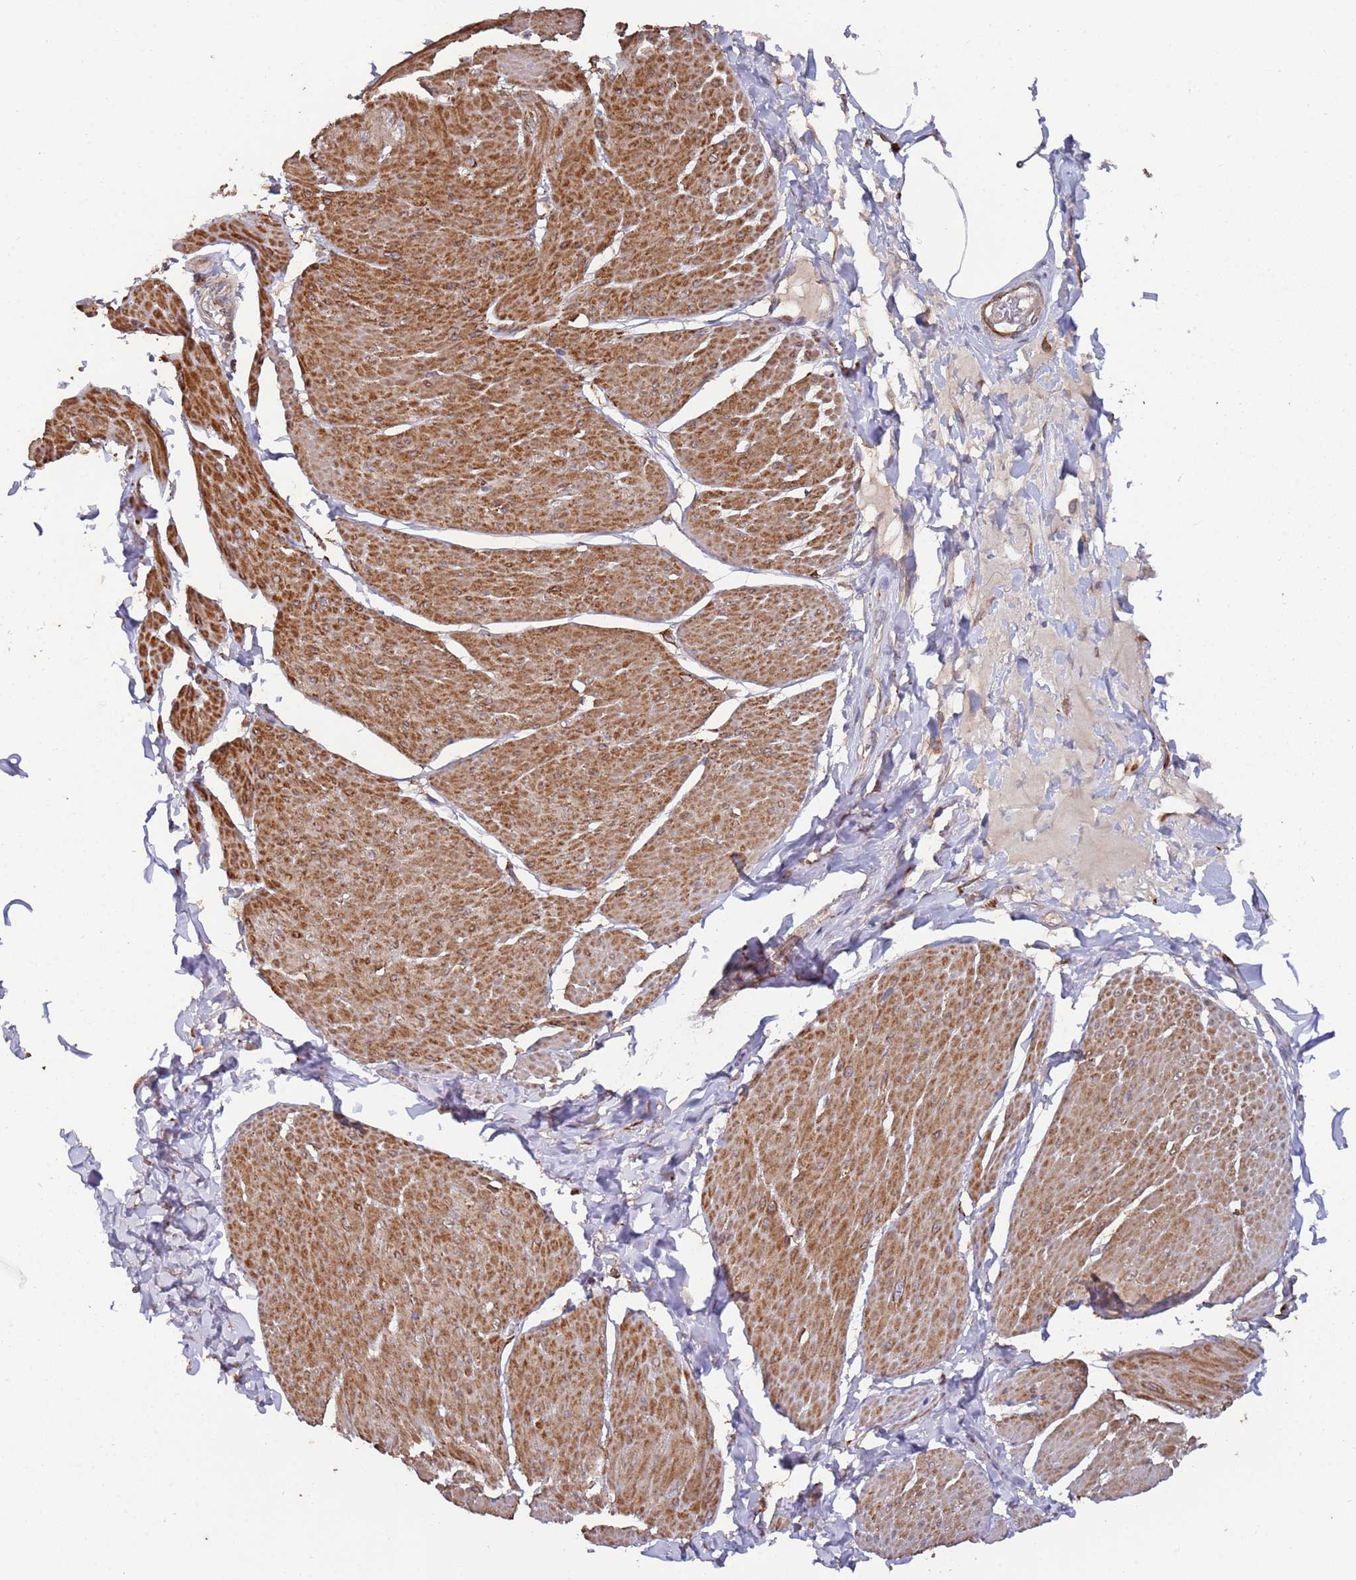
{"staining": {"intensity": "strong", "quantity": ">75%", "location": "cytoplasmic/membranous"}, "tissue": "smooth muscle", "cell_type": "Smooth muscle cells", "image_type": "normal", "snomed": [{"axis": "morphology", "description": "Urothelial carcinoma, High grade"}, {"axis": "topography", "description": "Urinary bladder"}], "caption": "An immunohistochemistry (IHC) micrograph of unremarkable tissue is shown. Protein staining in brown shows strong cytoplasmic/membranous positivity in smooth muscle within smooth muscle cells. (IHC, brightfield microscopy, high magnification).", "gene": "LACC1", "patient": {"sex": "male", "age": 46}}